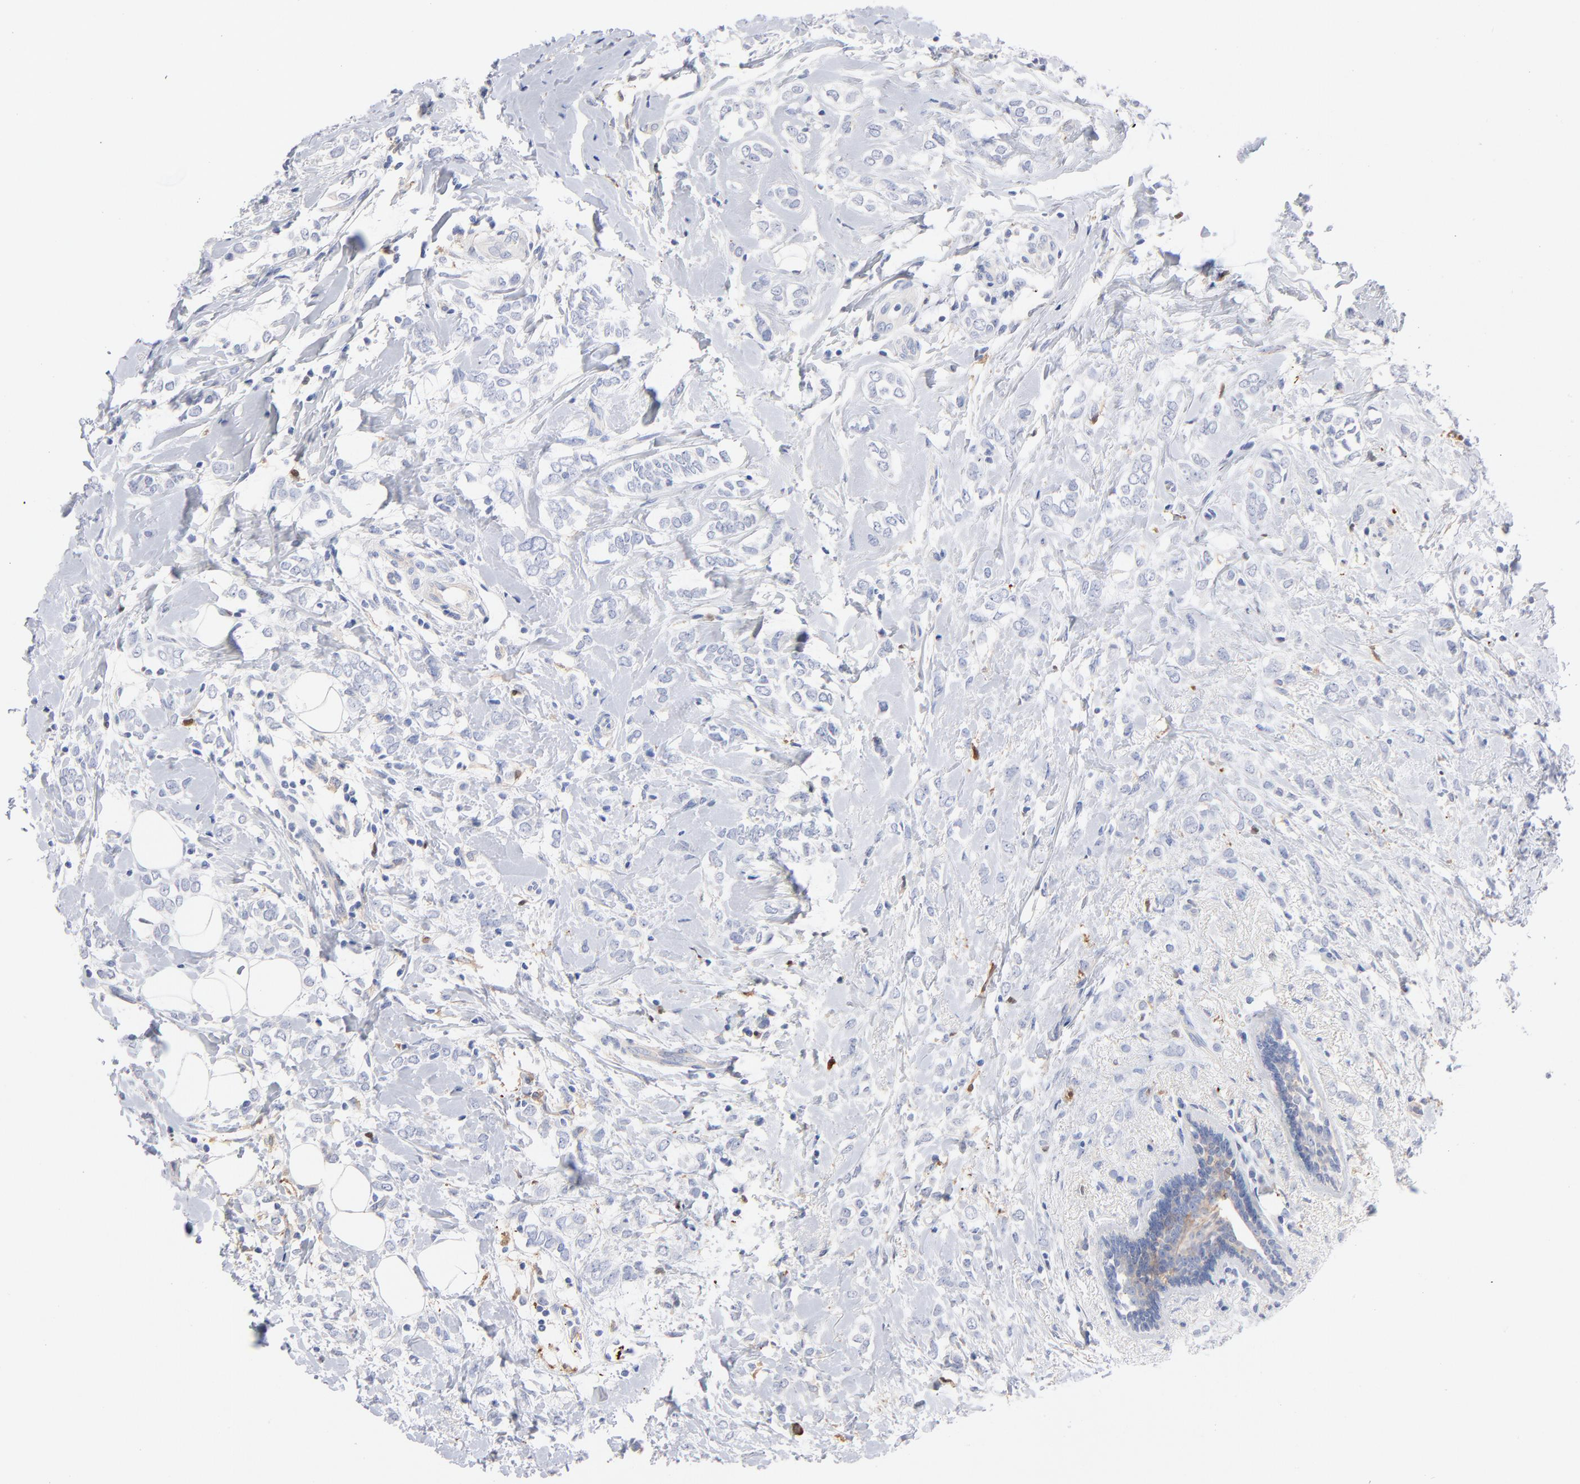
{"staining": {"intensity": "negative", "quantity": "none", "location": "none"}, "tissue": "breast cancer", "cell_type": "Tumor cells", "image_type": "cancer", "snomed": [{"axis": "morphology", "description": "Normal tissue, NOS"}, {"axis": "morphology", "description": "Lobular carcinoma"}, {"axis": "topography", "description": "Breast"}], "caption": "This is an IHC image of human breast lobular carcinoma. There is no expression in tumor cells.", "gene": "IFIT2", "patient": {"sex": "female", "age": 47}}